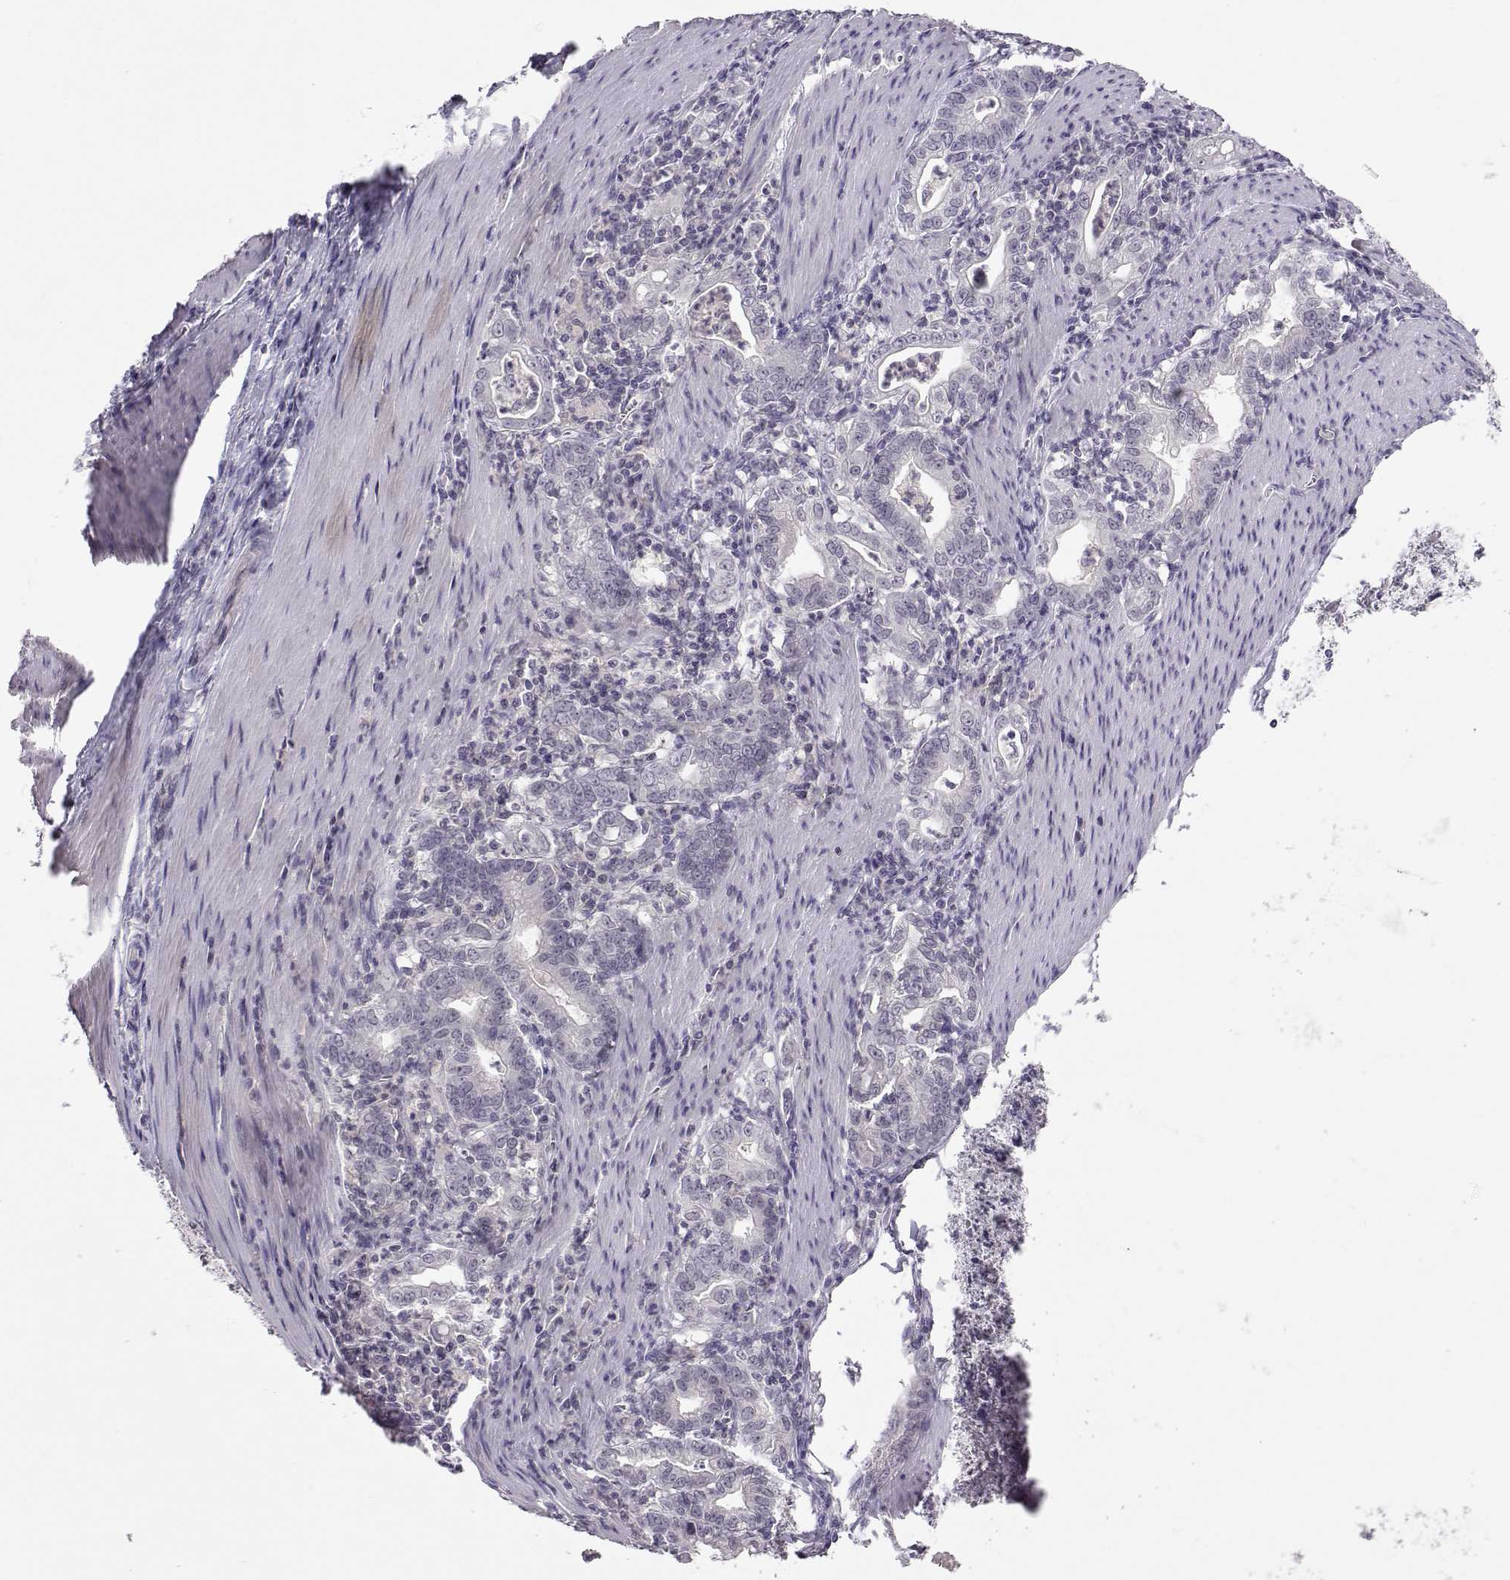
{"staining": {"intensity": "negative", "quantity": "none", "location": "none"}, "tissue": "stomach cancer", "cell_type": "Tumor cells", "image_type": "cancer", "snomed": [{"axis": "morphology", "description": "Adenocarcinoma, NOS"}, {"axis": "topography", "description": "Stomach, upper"}], "caption": "DAB immunohistochemical staining of stomach adenocarcinoma exhibits no significant positivity in tumor cells.", "gene": "MROH7", "patient": {"sex": "female", "age": 79}}